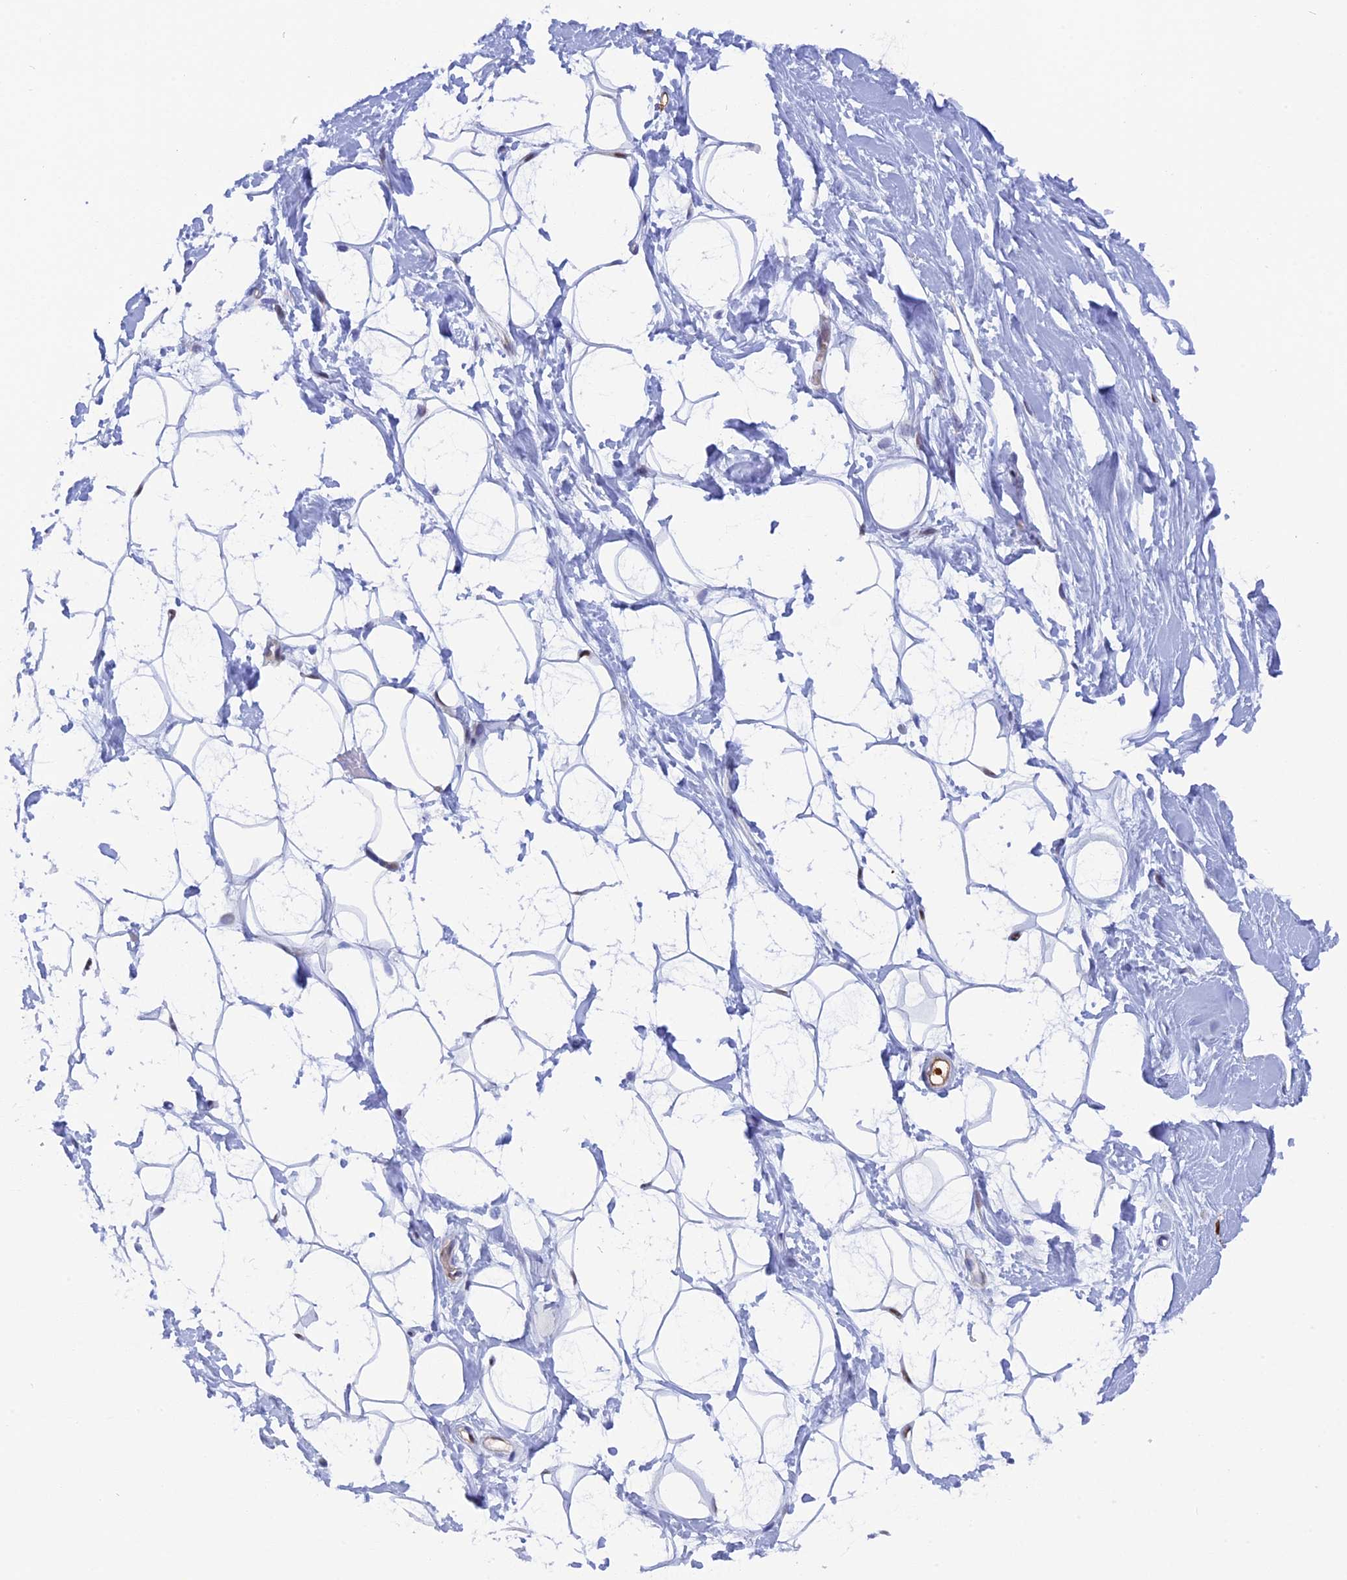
{"staining": {"intensity": "negative", "quantity": "none", "location": "none"}, "tissue": "adipose tissue", "cell_type": "Adipocytes", "image_type": "normal", "snomed": [{"axis": "morphology", "description": "Normal tissue, NOS"}, {"axis": "topography", "description": "Breast"}], "caption": "This histopathology image is of normal adipose tissue stained with immunohistochemistry (IHC) to label a protein in brown with the nuclei are counter-stained blue. There is no positivity in adipocytes.", "gene": "SLC26A1", "patient": {"sex": "female", "age": 26}}